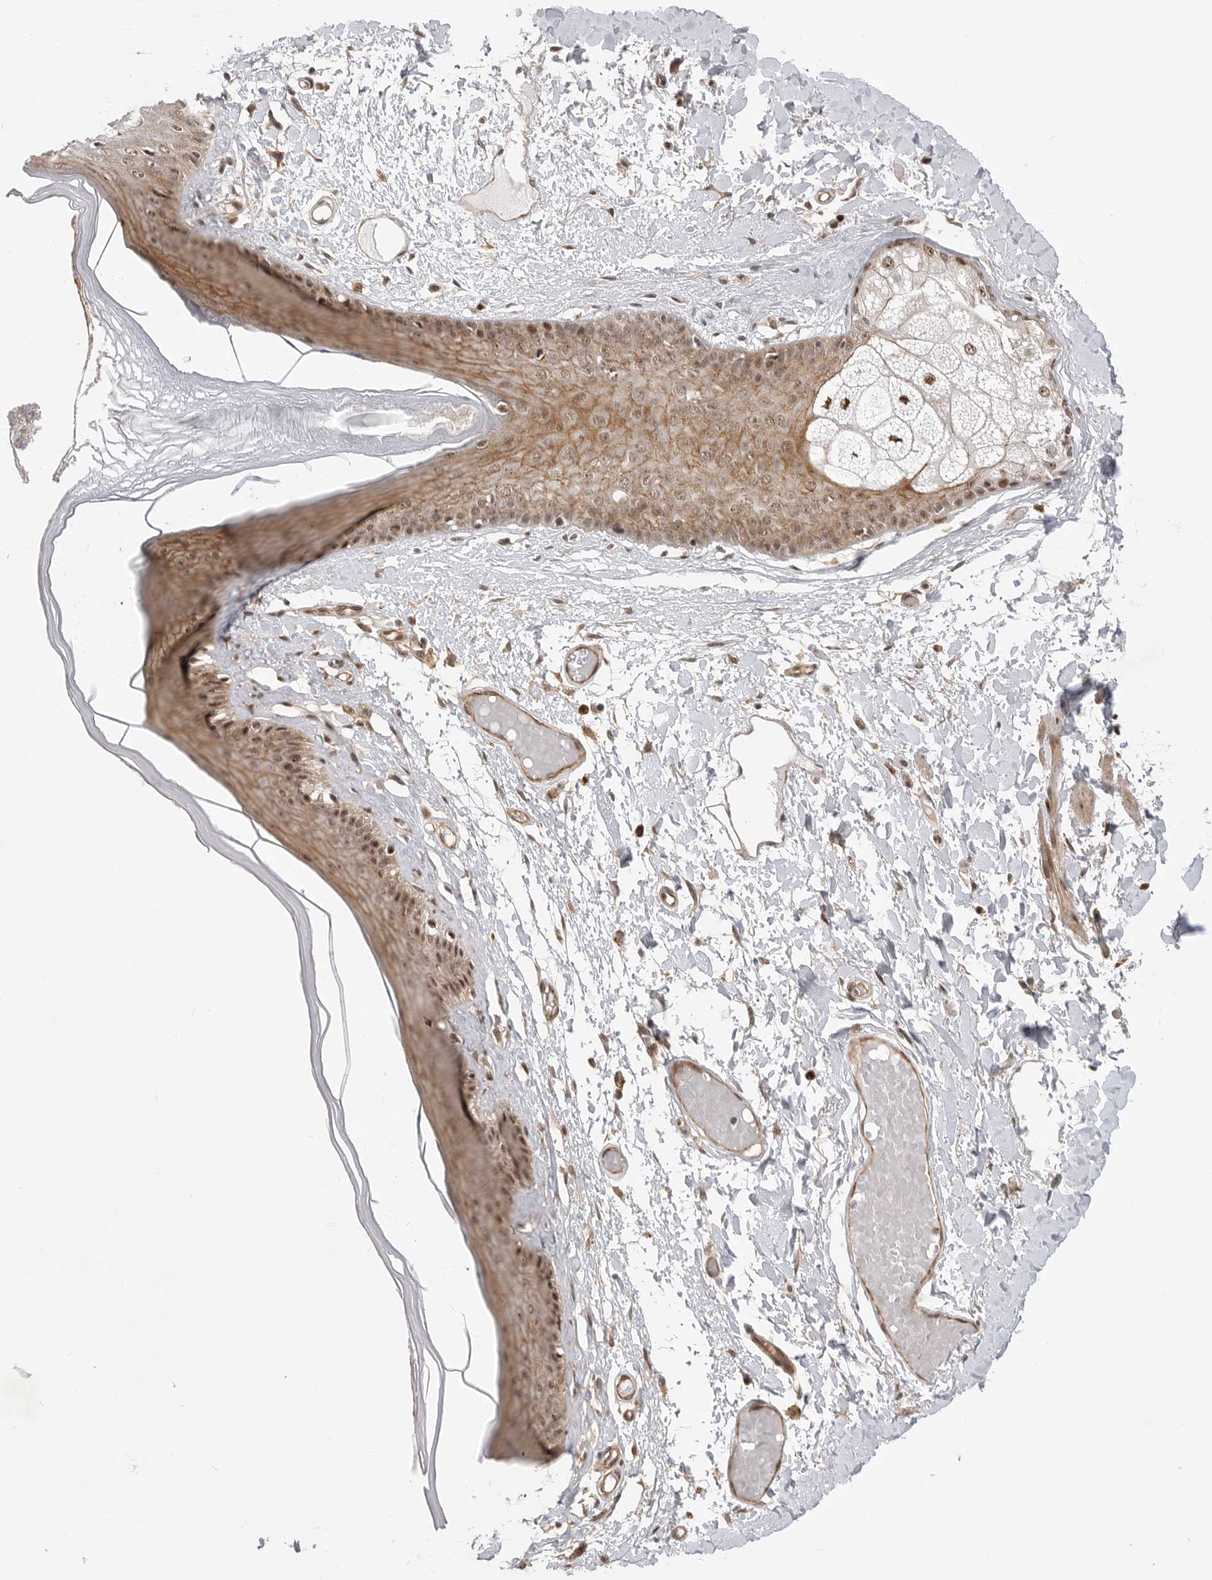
{"staining": {"intensity": "strong", "quantity": ">75%", "location": "cytoplasmic/membranous,nuclear"}, "tissue": "skin", "cell_type": "Epidermal cells", "image_type": "normal", "snomed": [{"axis": "morphology", "description": "Normal tissue, NOS"}, {"axis": "topography", "description": "Vulva"}], "caption": "An IHC image of benign tissue is shown. Protein staining in brown shows strong cytoplasmic/membranous,nuclear positivity in skin within epidermal cells.", "gene": "GPATCH2", "patient": {"sex": "female", "age": 73}}